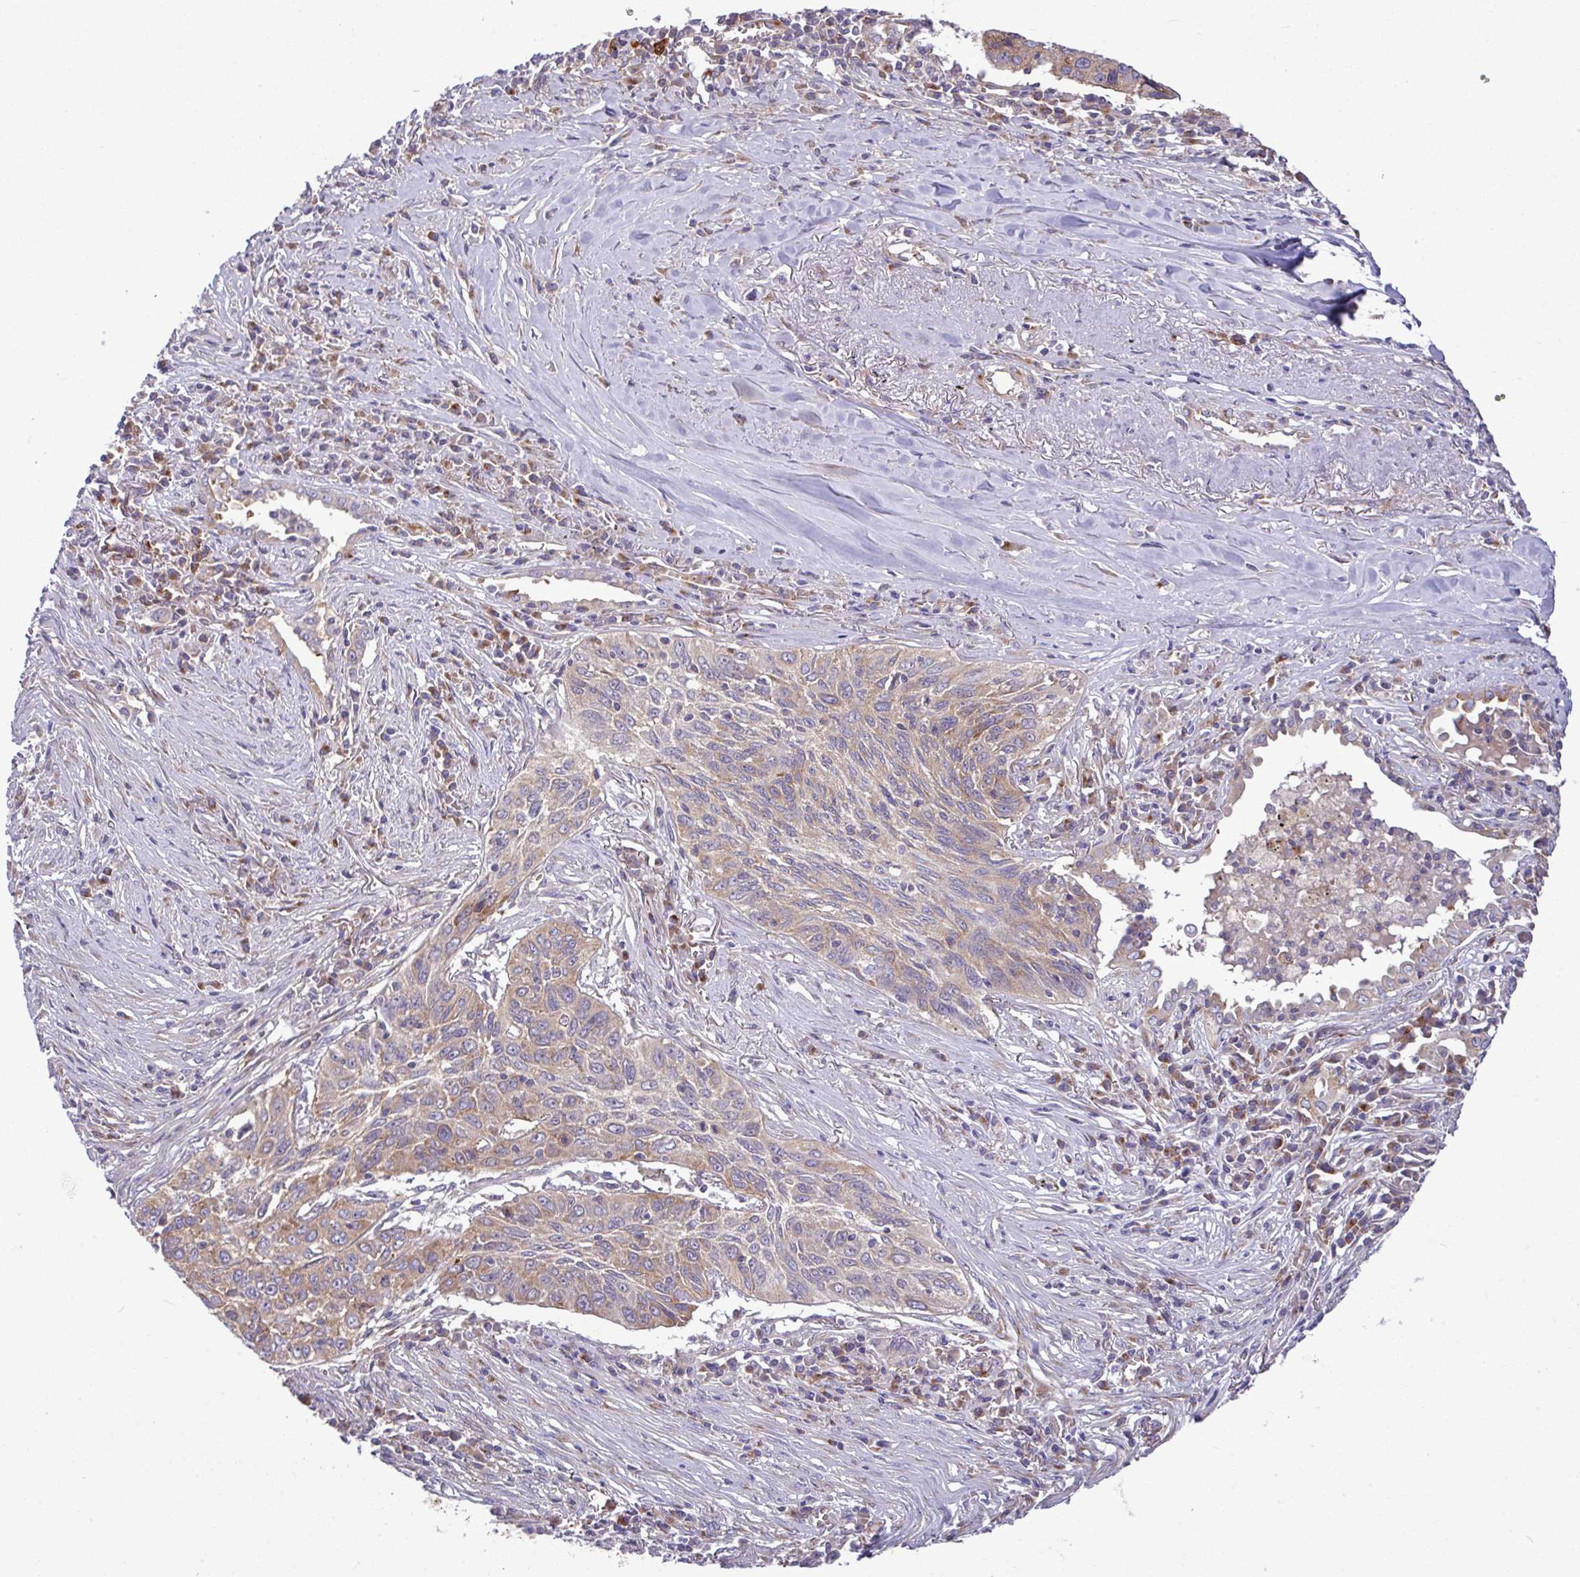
{"staining": {"intensity": "weak", "quantity": "25%-75%", "location": "cytoplasmic/membranous"}, "tissue": "lung cancer", "cell_type": "Tumor cells", "image_type": "cancer", "snomed": [{"axis": "morphology", "description": "Squamous cell carcinoma, NOS"}, {"axis": "topography", "description": "Lung"}], "caption": "A micrograph of human squamous cell carcinoma (lung) stained for a protein demonstrates weak cytoplasmic/membranous brown staining in tumor cells. The staining was performed using DAB (3,3'-diaminobenzidine), with brown indicating positive protein expression. Nuclei are stained blue with hematoxylin.", "gene": "LSM12", "patient": {"sex": "female", "age": 66}}